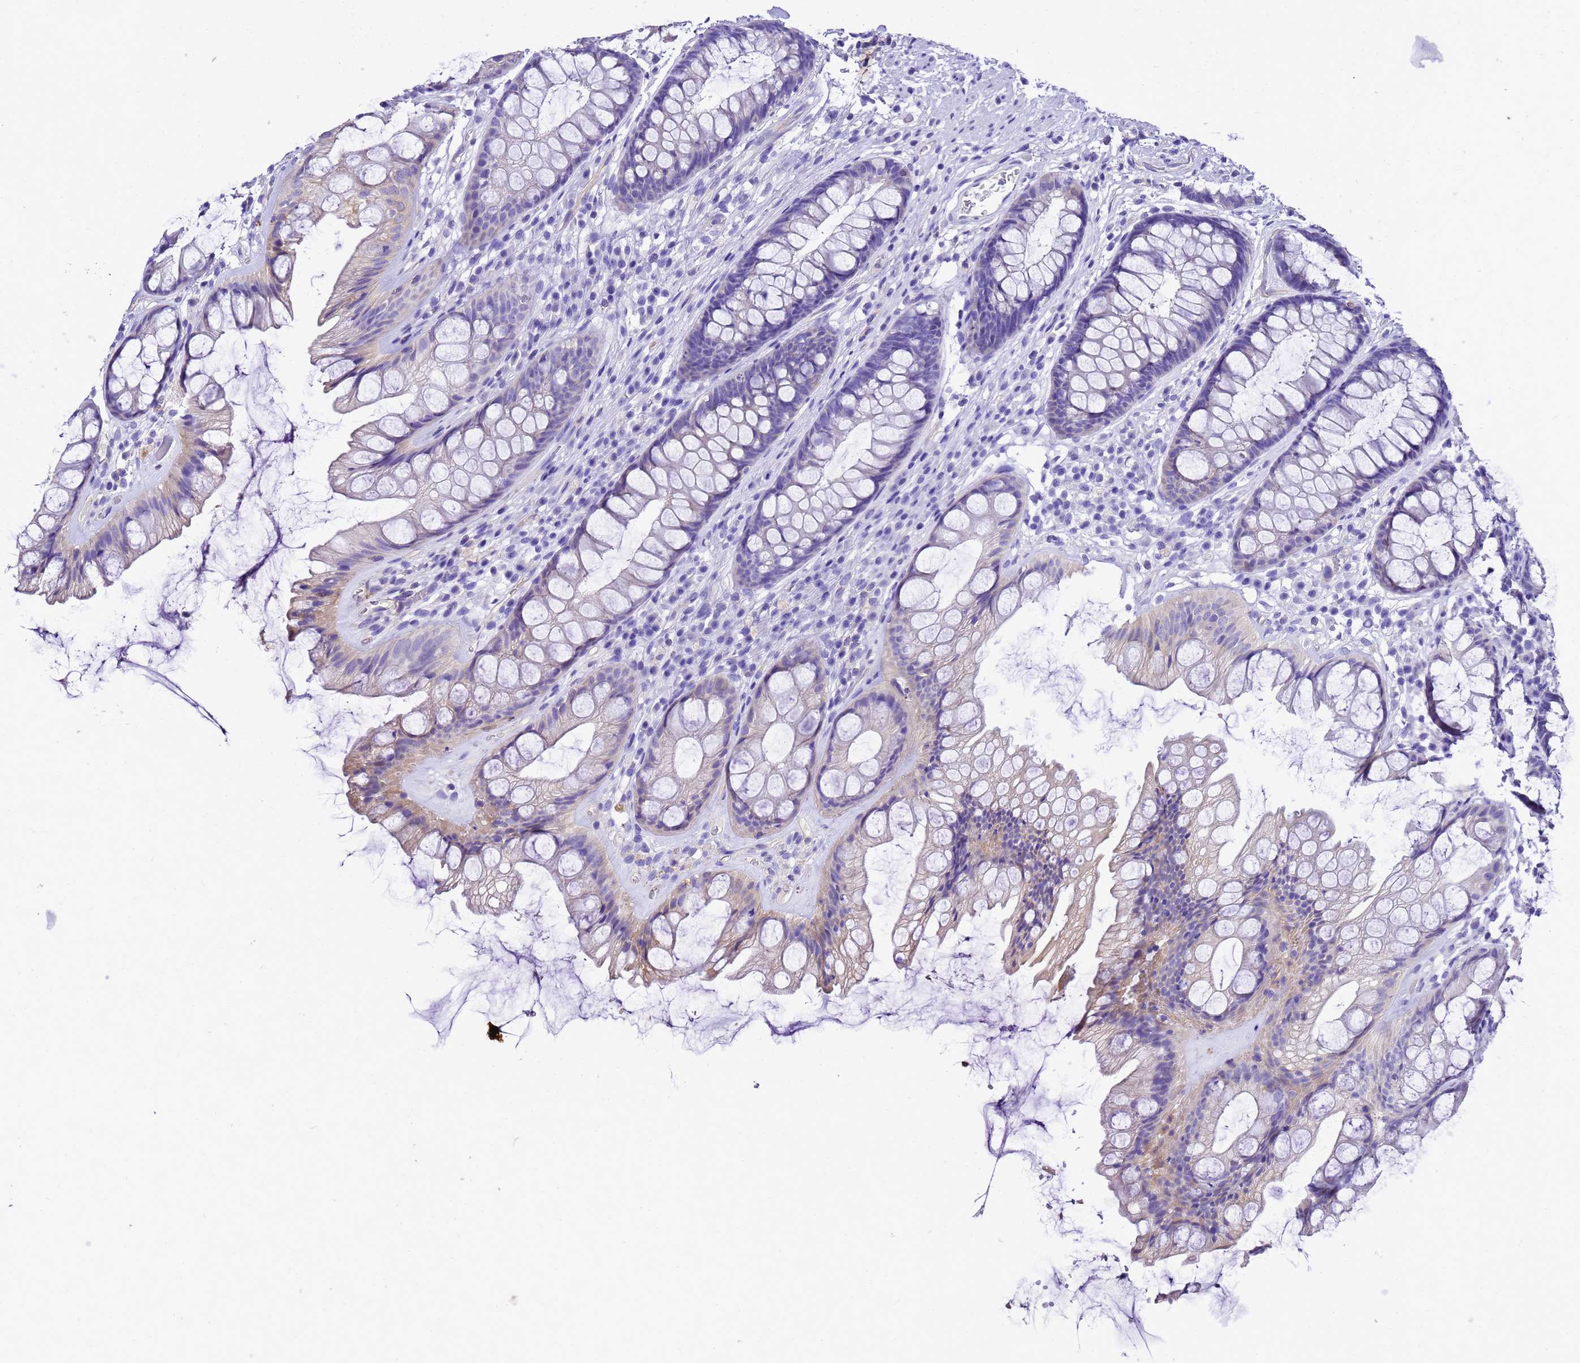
{"staining": {"intensity": "weak", "quantity": "25%-75%", "location": "cytoplasmic/membranous"}, "tissue": "rectum", "cell_type": "Glandular cells", "image_type": "normal", "snomed": [{"axis": "morphology", "description": "Normal tissue, NOS"}, {"axis": "topography", "description": "Rectum"}], "caption": "About 25%-75% of glandular cells in benign rectum reveal weak cytoplasmic/membranous protein positivity as visualized by brown immunohistochemical staining.", "gene": "UGT2A1", "patient": {"sex": "male", "age": 74}}